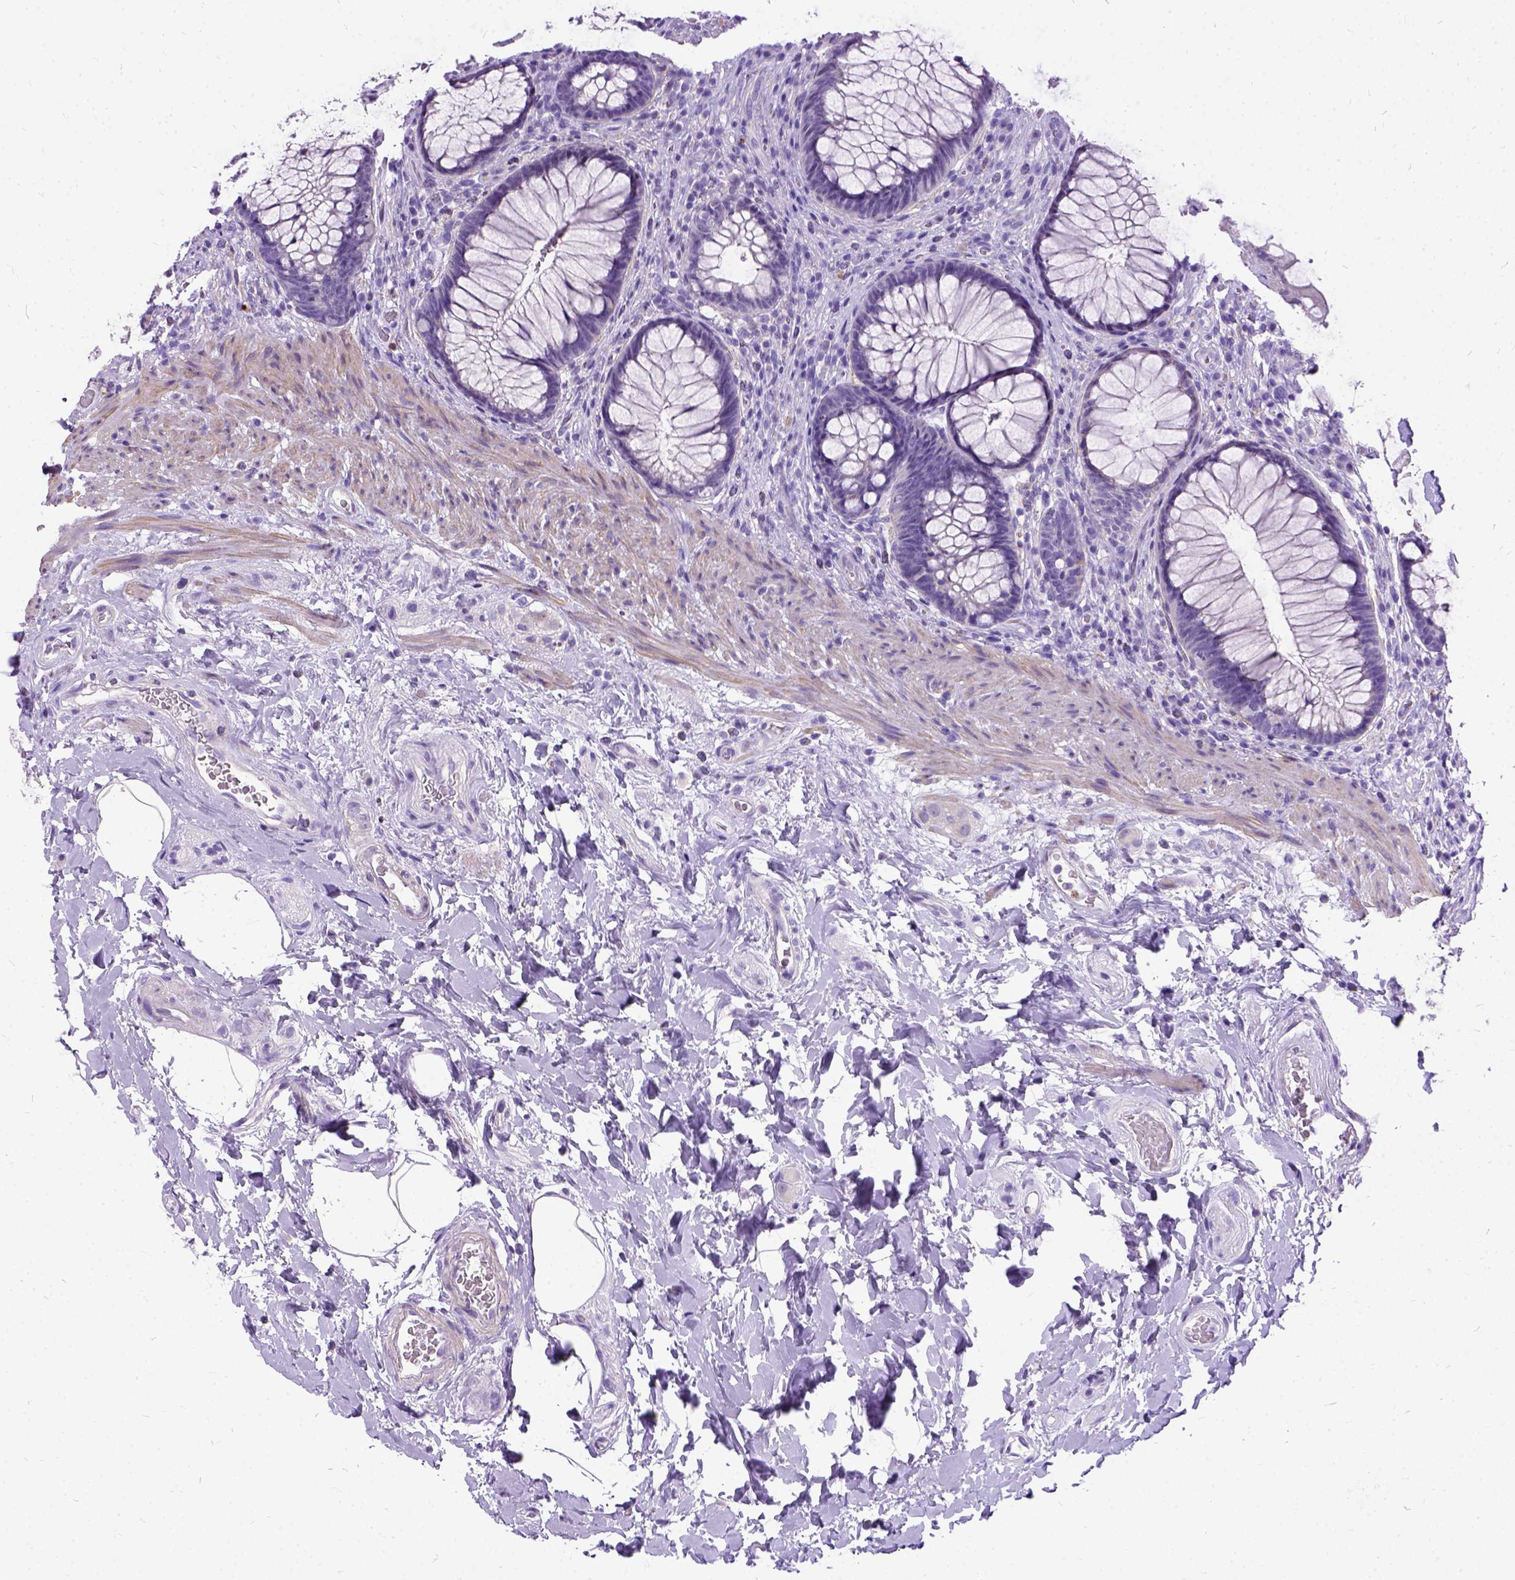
{"staining": {"intensity": "negative", "quantity": "none", "location": "none"}, "tissue": "rectum", "cell_type": "Glandular cells", "image_type": "normal", "snomed": [{"axis": "morphology", "description": "Normal tissue, NOS"}, {"axis": "topography", "description": "Smooth muscle"}, {"axis": "topography", "description": "Rectum"}], "caption": "Protein analysis of normal rectum demonstrates no significant positivity in glandular cells.", "gene": "ENSG00000254979", "patient": {"sex": "male", "age": 53}}